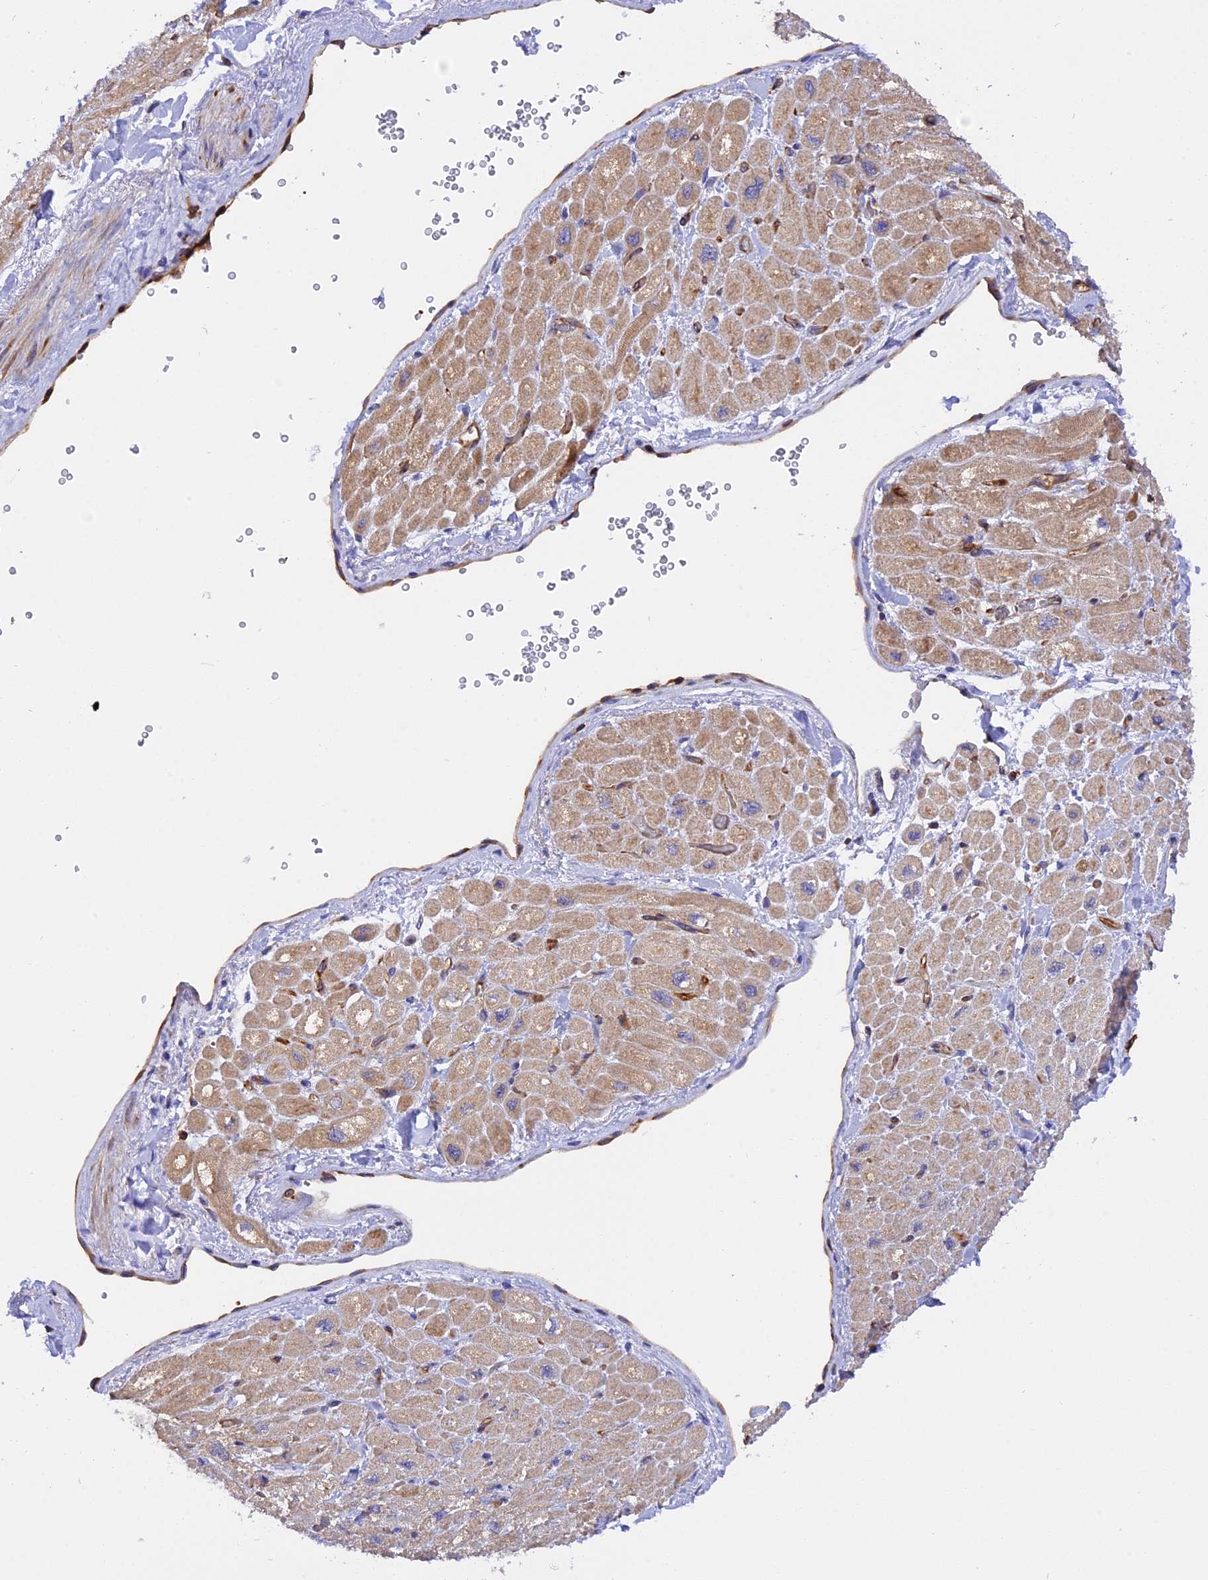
{"staining": {"intensity": "weak", "quantity": "25%-75%", "location": "cytoplasmic/membranous"}, "tissue": "heart muscle", "cell_type": "Cardiomyocytes", "image_type": "normal", "snomed": [{"axis": "morphology", "description": "Normal tissue, NOS"}, {"axis": "topography", "description": "Heart"}], "caption": "Brown immunohistochemical staining in benign human heart muscle demonstrates weak cytoplasmic/membranous positivity in approximately 25%-75% of cardiomyocytes. (Brightfield microscopy of DAB IHC at high magnification).", "gene": "C5orf22", "patient": {"sex": "male", "age": 65}}